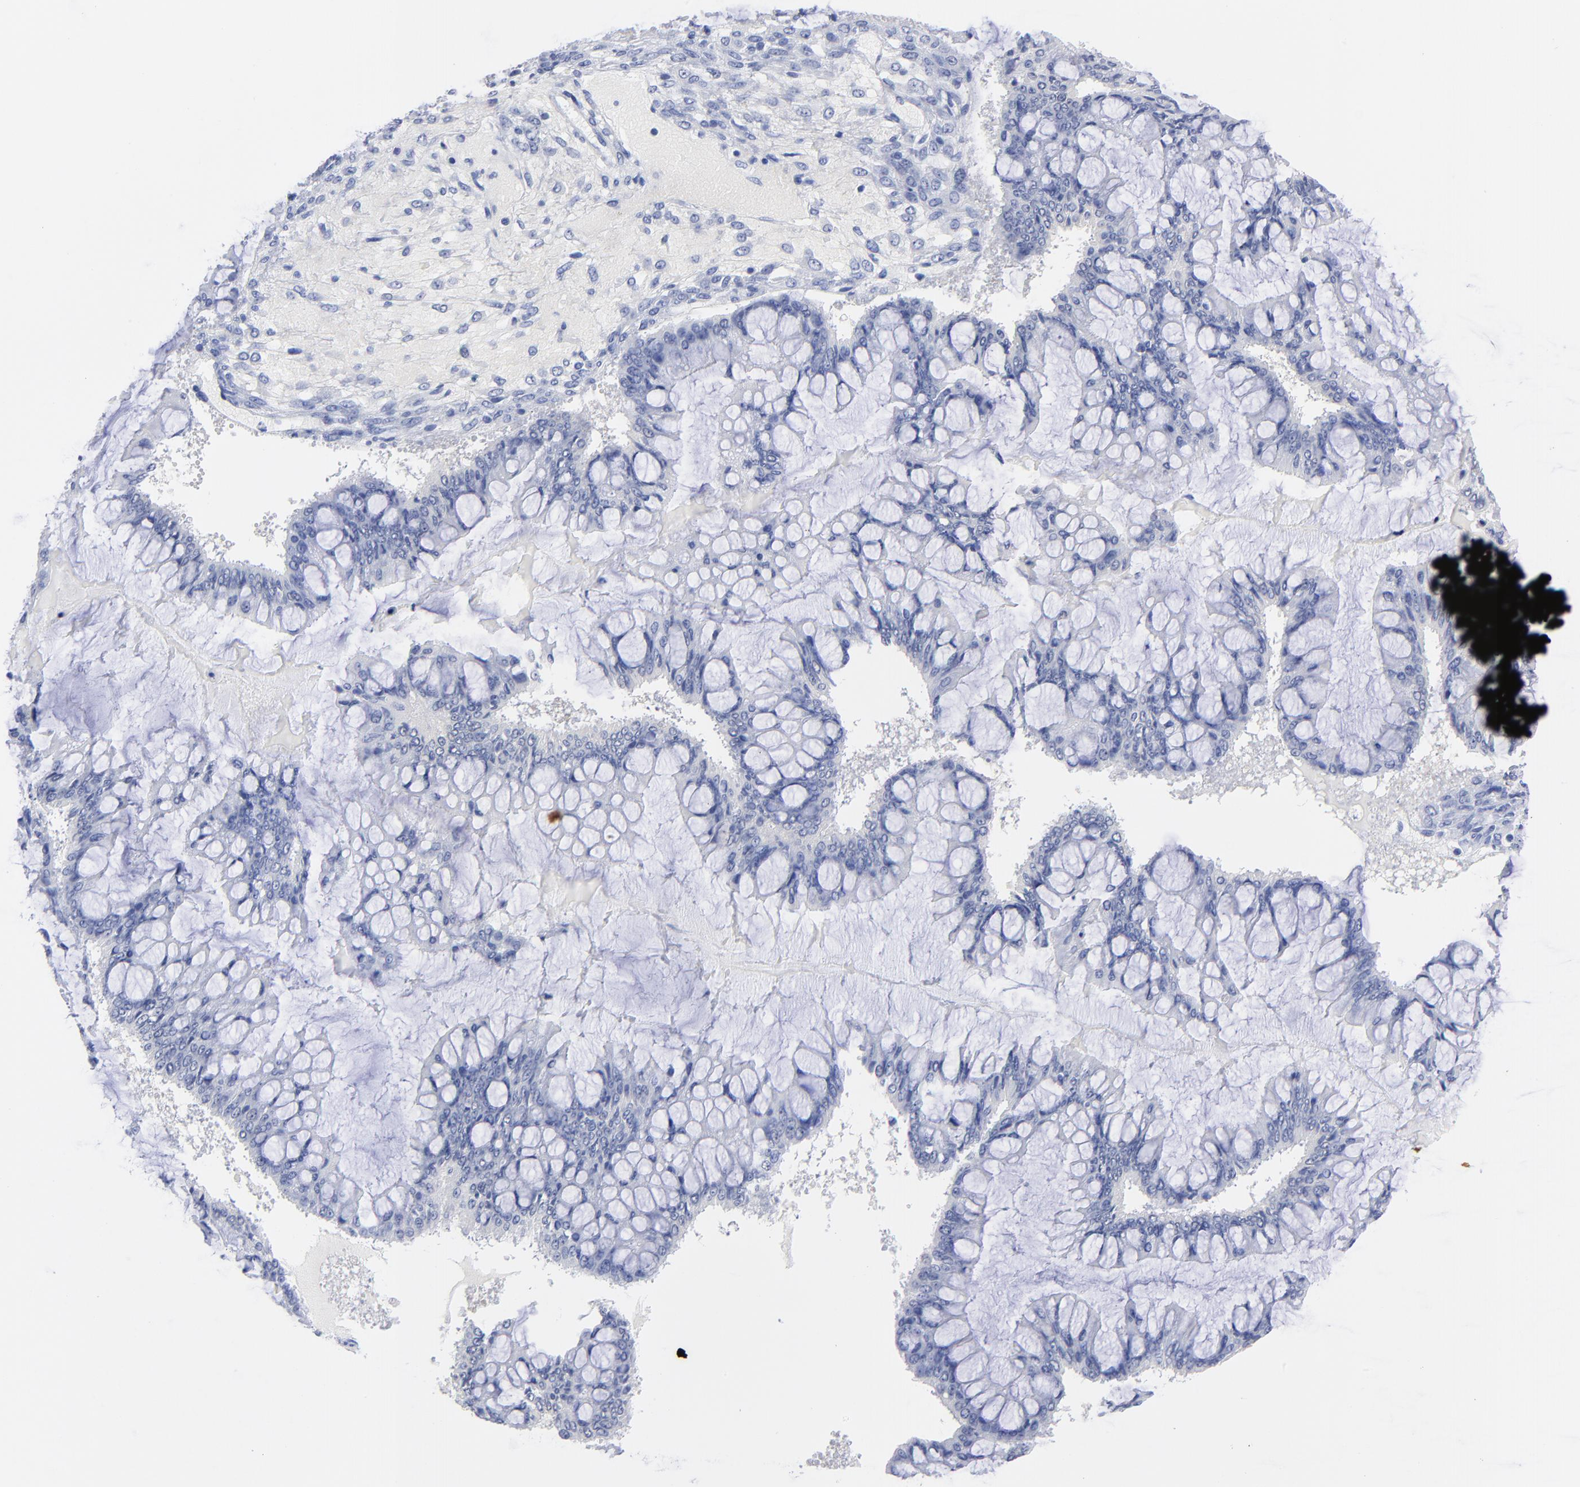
{"staining": {"intensity": "negative", "quantity": "none", "location": "none"}, "tissue": "ovarian cancer", "cell_type": "Tumor cells", "image_type": "cancer", "snomed": [{"axis": "morphology", "description": "Cystadenocarcinoma, mucinous, NOS"}, {"axis": "topography", "description": "Ovary"}], "caption": "Protein analysis of ovarian mucinous cystadenocarcinoma displays no significant staining in tumor cells.", "gene": "ACY1", "patient": {"sex": "female", "age": 73}}